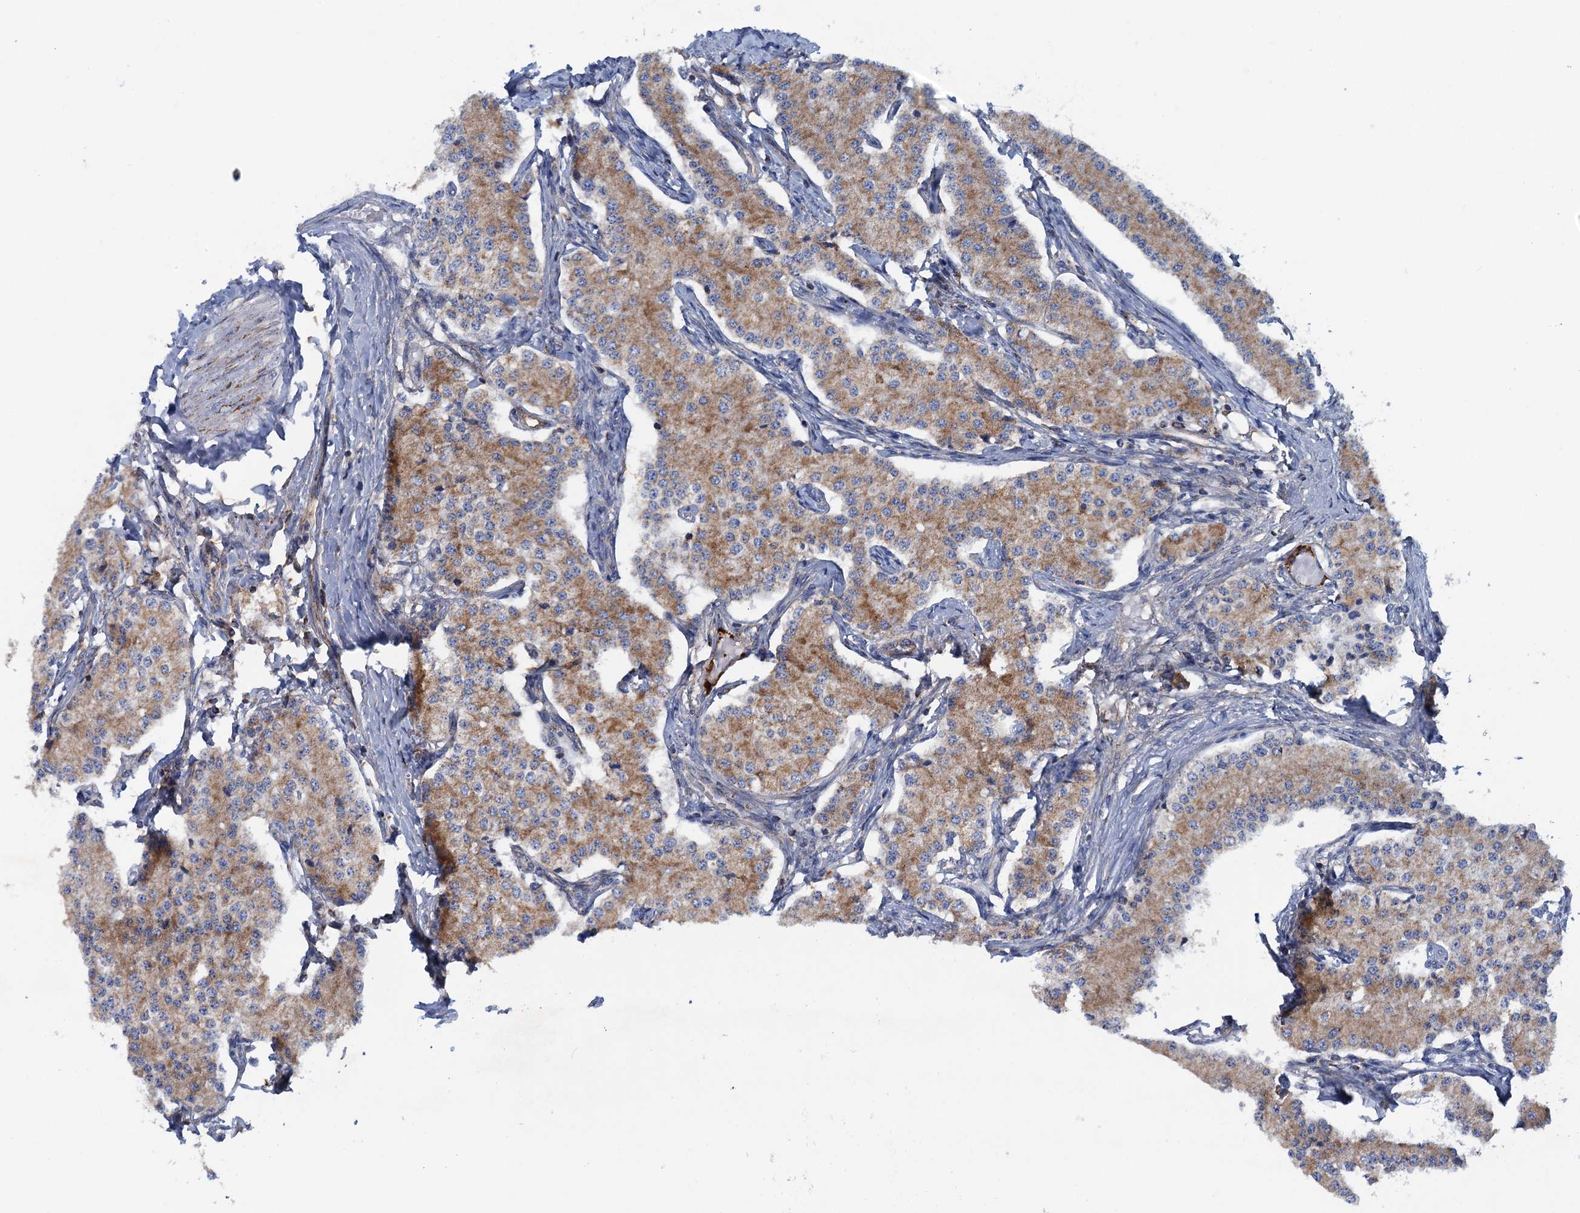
{"staining": {"intensity": "moderate", "quantity": ">75%", "location": "cytoplasmic/membranous"}, "tissue": "carcinoid", "cell_type": "Tumor cells", "image_type": "cancer", "snomed": [{"axis": "morphology", "description": "Carcinoid, malignant, NOS"}, {"axis": "topography", "description": "Colon"}], "caption": "A histopathology image of carcinoid (malignant) stained for a protein shows moderate cytoplasmic/membranous brown staining in tumor cells.", "gene": "GTPBP3", "patient": {"sex": "female", "age": 52}}